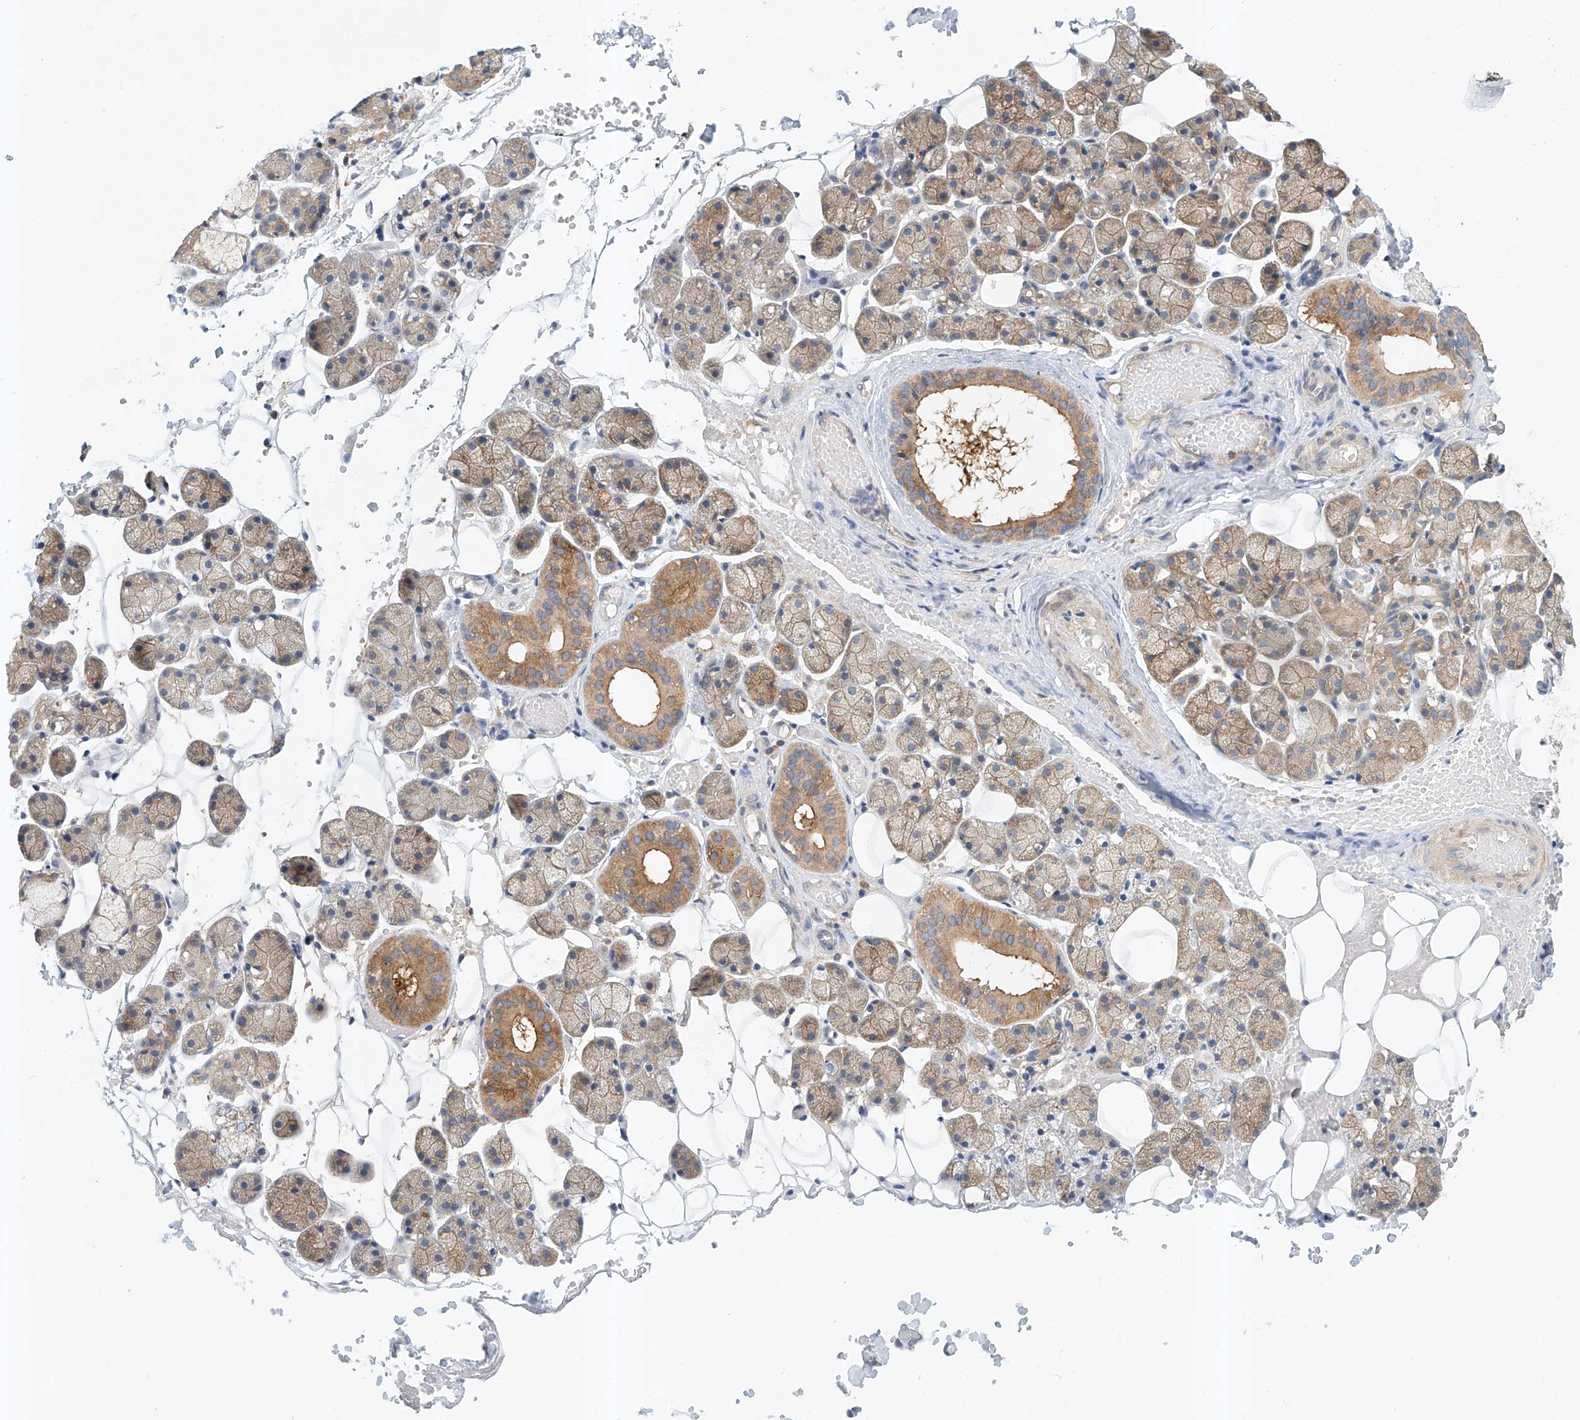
{"staining": {"intensity": "moderate", "quantity": "25%-75%", "location": "cytoplasmic/membranous"}, "tissue": "salivary gland", "cell_type": "Glandular cells", "image_type": "normal", "snomed": [{"axis": "morphology", "description": "Normal tissue, NOS"}, {"axis": "topography", "description": "Salivary gland"}], "caption": "Moderate cytoplasmic/membranous expression is appreciated in about 25%-75% of glandular cells in unremarkable salivary gland.", "gene": "CARMIL1", "patient": {"sex": "female", "age": 33}}